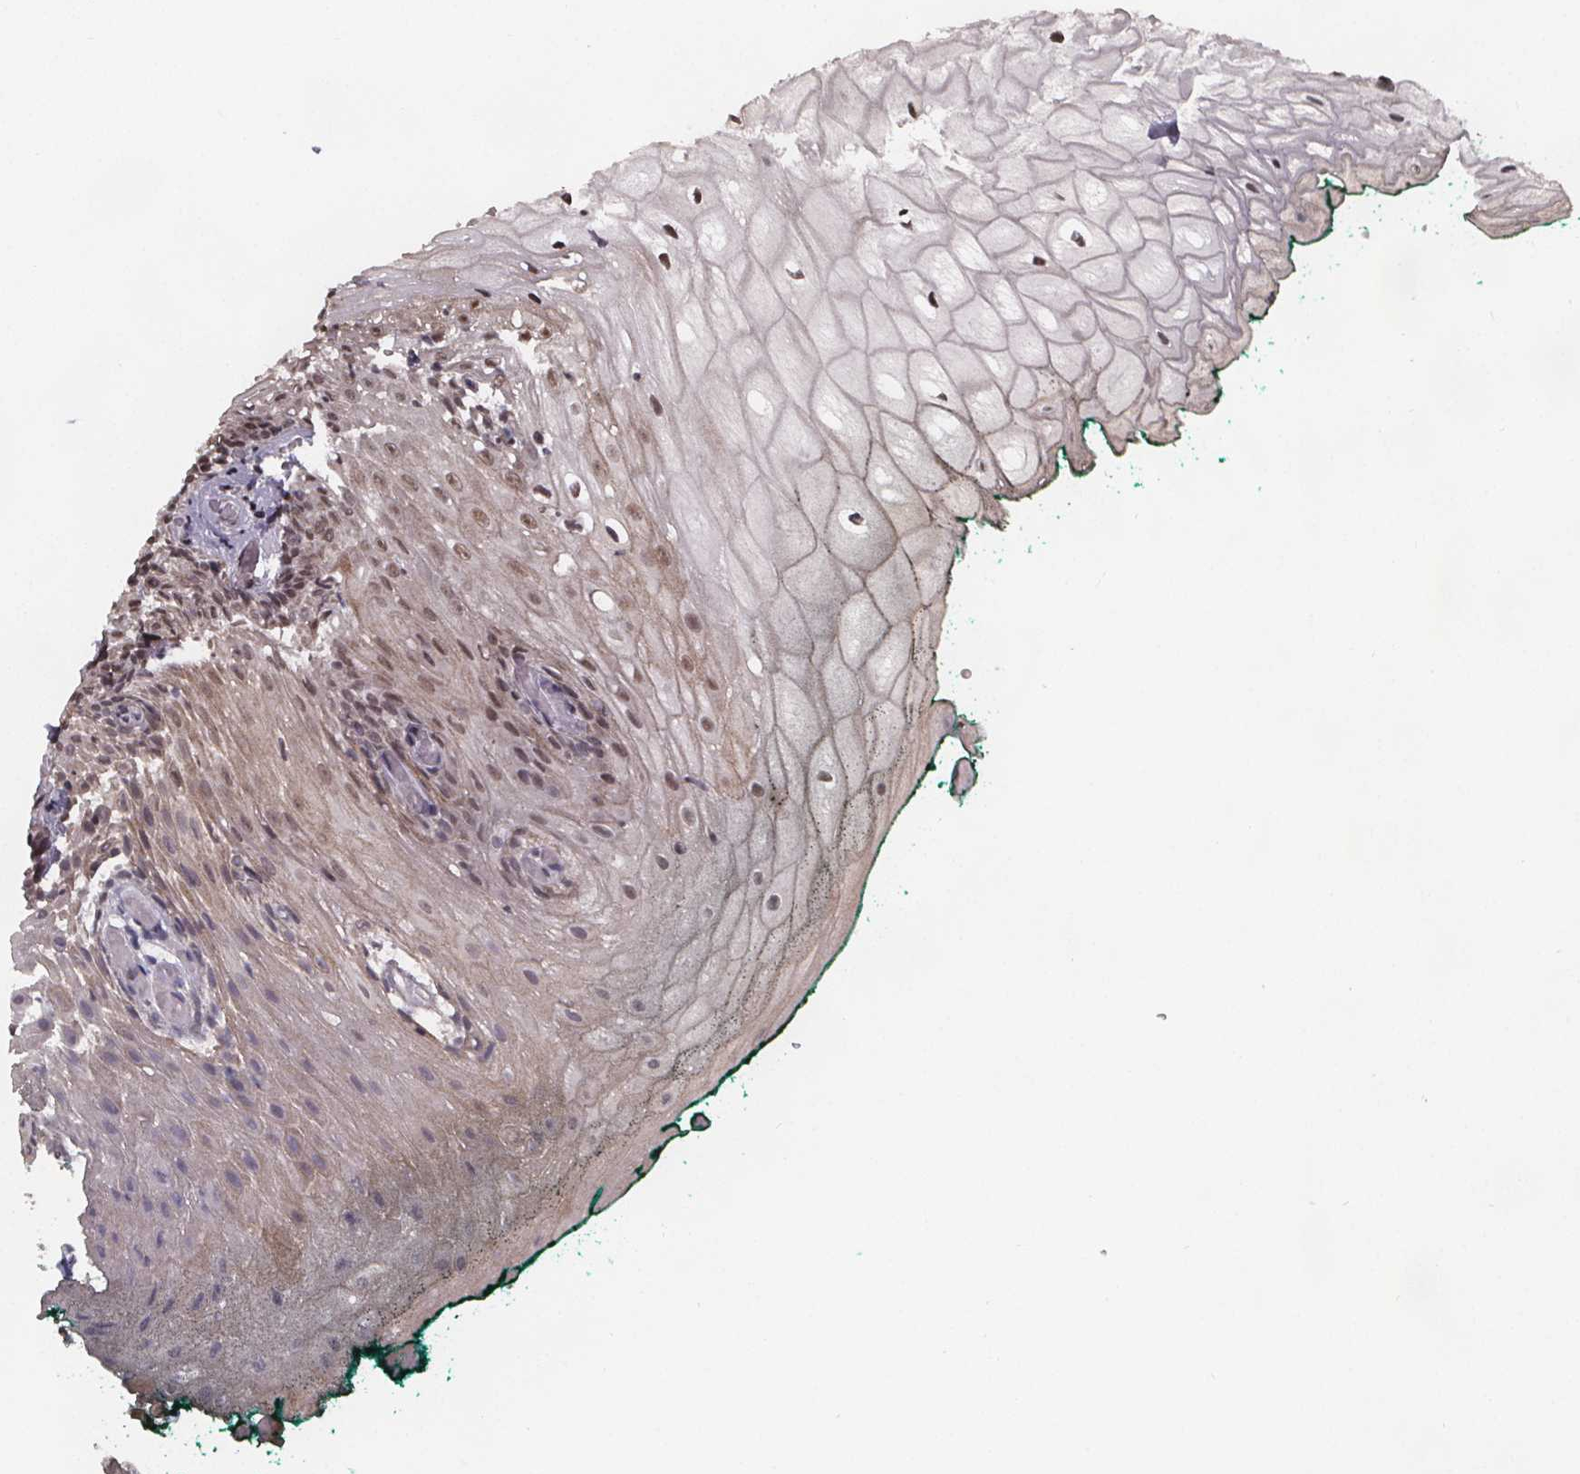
{"staining": {"intensity": "moderate", "quantity": "25%-75%", "location": "nuclear"}, "tissue": "oral mucosa", "cell_type": "Squamous epithelial cells", "image_type": "normal", "snomed": [{"axis": "morphology", "description": "Normal tissue, NOS"}, {"axis": "topography", "description": "Oral tissue"}, {"axis": "topography", "description": "Head-Neck"}], "caption": "Protein staining by IHC shows moderate nuclear expression in about 25%-75% of squamous epithelial cells in unremarkable oral mucosa.", "gene": "U2SURP", "patient": {"sex": "female", "age": 68}}